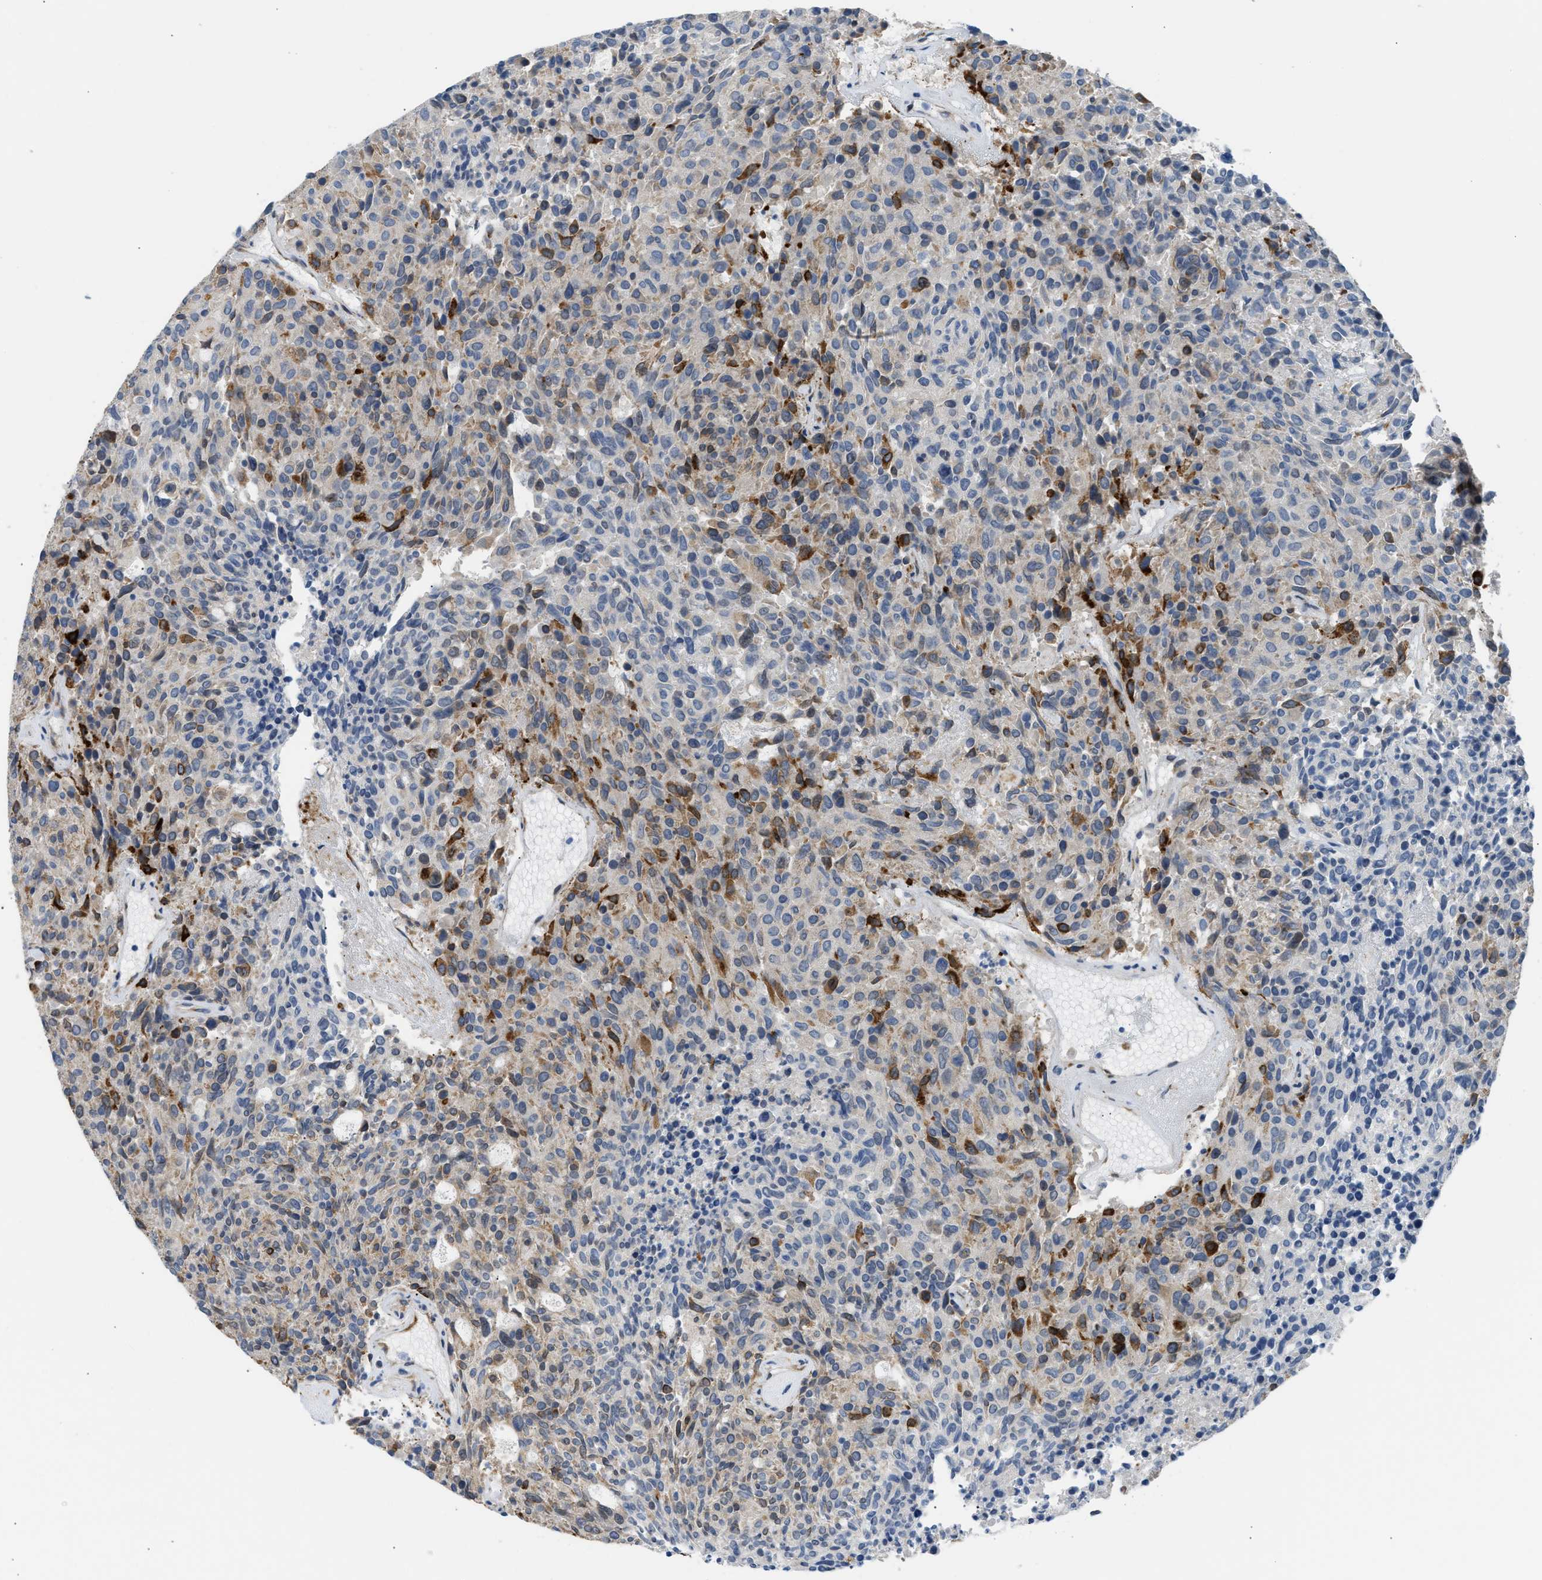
{"staining": {"intensity": "moderate", "quantity": "<25%", "location": "cytoplasmic/membranous"}, "tissue": "carcinoid", "cell_type": "Tumor cells", "image_type": "cancer", "snomed": [{"axis": "morphology", "description": "Carcinoid, malignant, NOS"}, {"axis": "topography", "description": "Pancreas"}], "caption": "A brown stain highlights moderate cytoplasmic/membranous staining of a protein in carcinoid tumor cells. The protein of interest is stained brown, and the nuclei are stained in blue (DAB IHC with brightfield microscopy, high magnification).", "gene": "KCNC2", "patient": {"sex": "female", "age": 54}}